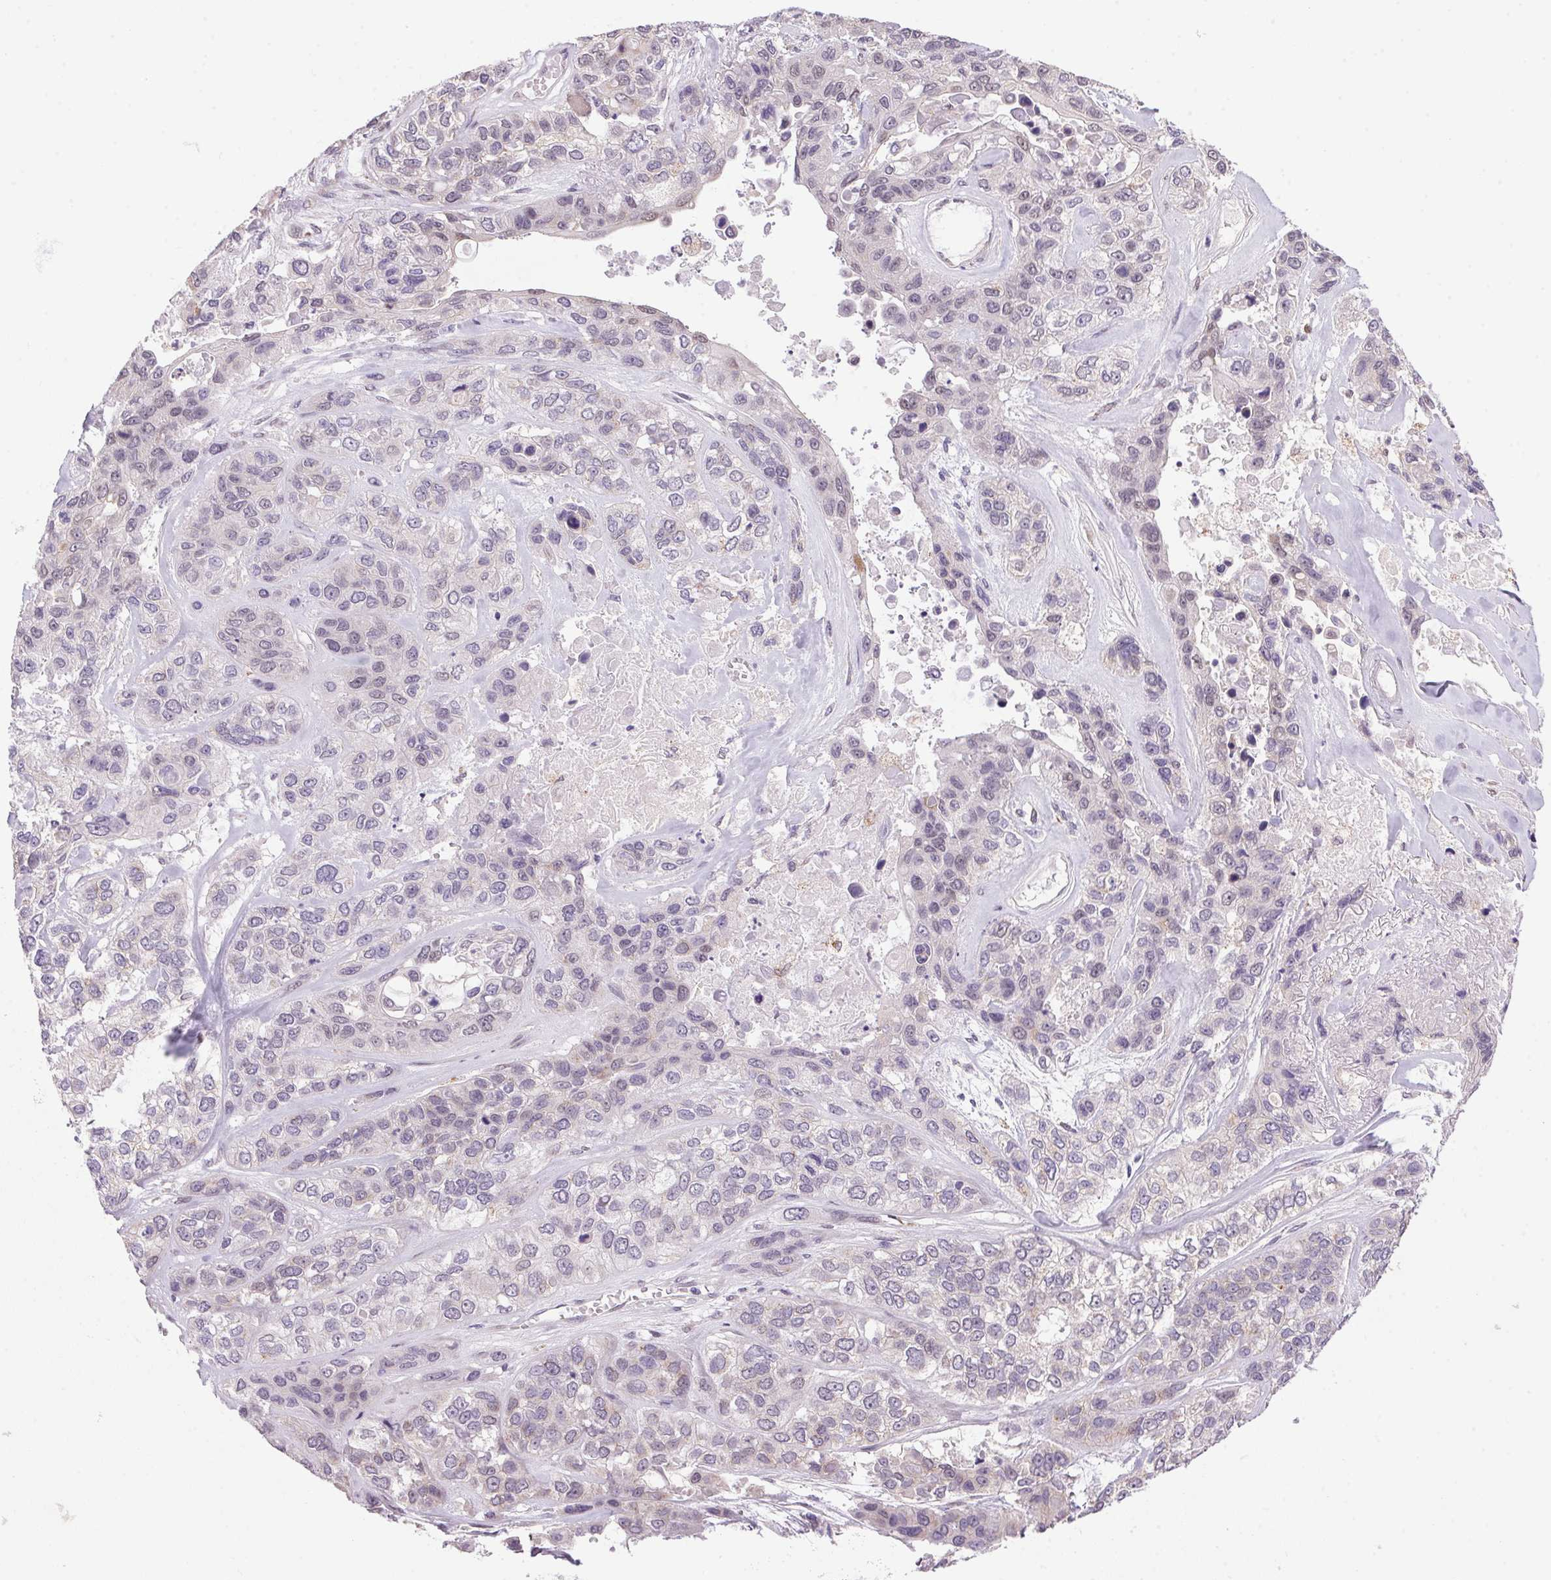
{"staining": {"intensity": "negative", "quantity": "none", "location": "none"}, "tissue": "lung cancer", "cell_type": "Tumor cells", "image_type": "cancer", "snomed": [{"axis": "morphology", "description": "Squamous cell carcinoma, NOS"}, {"axis": "topography", "description": "Lung"}], "caption": "Tumor cells are negative for brown protein staining in lung squamous cell carcinoma.", "gene": "AKR1E2", "patient": {"sex": "female", "age": 70}}